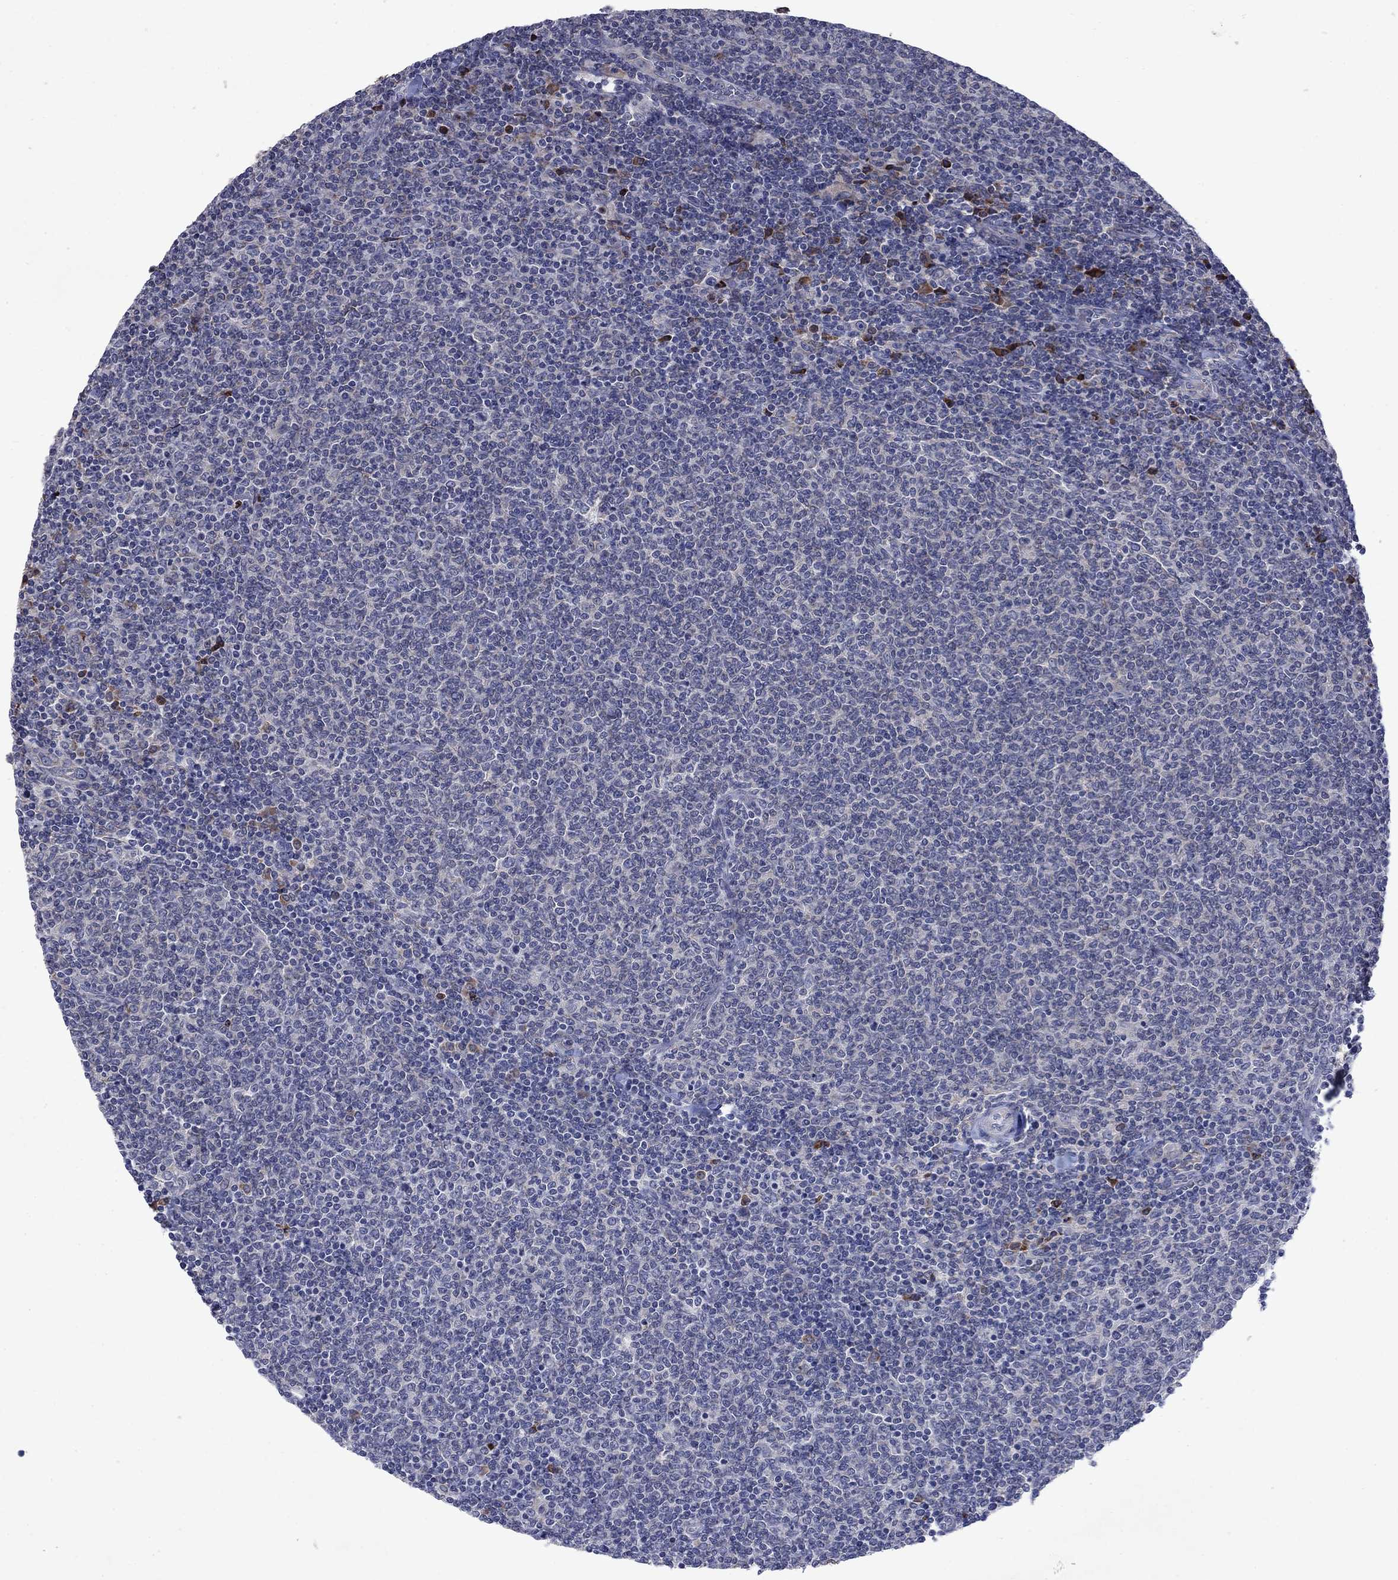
{"staining": {"intensity": "negative", "quantity": "none", "location": "none"}, "tissue": "lymphoma", "cell_type": "Tumor cells", "image_type": "cancer", "snomed": [{"axis": "morphology", "description": "Malignant lymphoma, non-Hodgkin's type, Low grade"}, {"axis": "topography", "description": "Lymph node"}], "caption": "Immunohistochemical staining of human malignant lymphoma, non-Hodgkin's type (low-grade) demonstrates no significant positivity in tumor cells.", "gene": "TMEM97", "patient": {"sex": "male", "age": 52}}